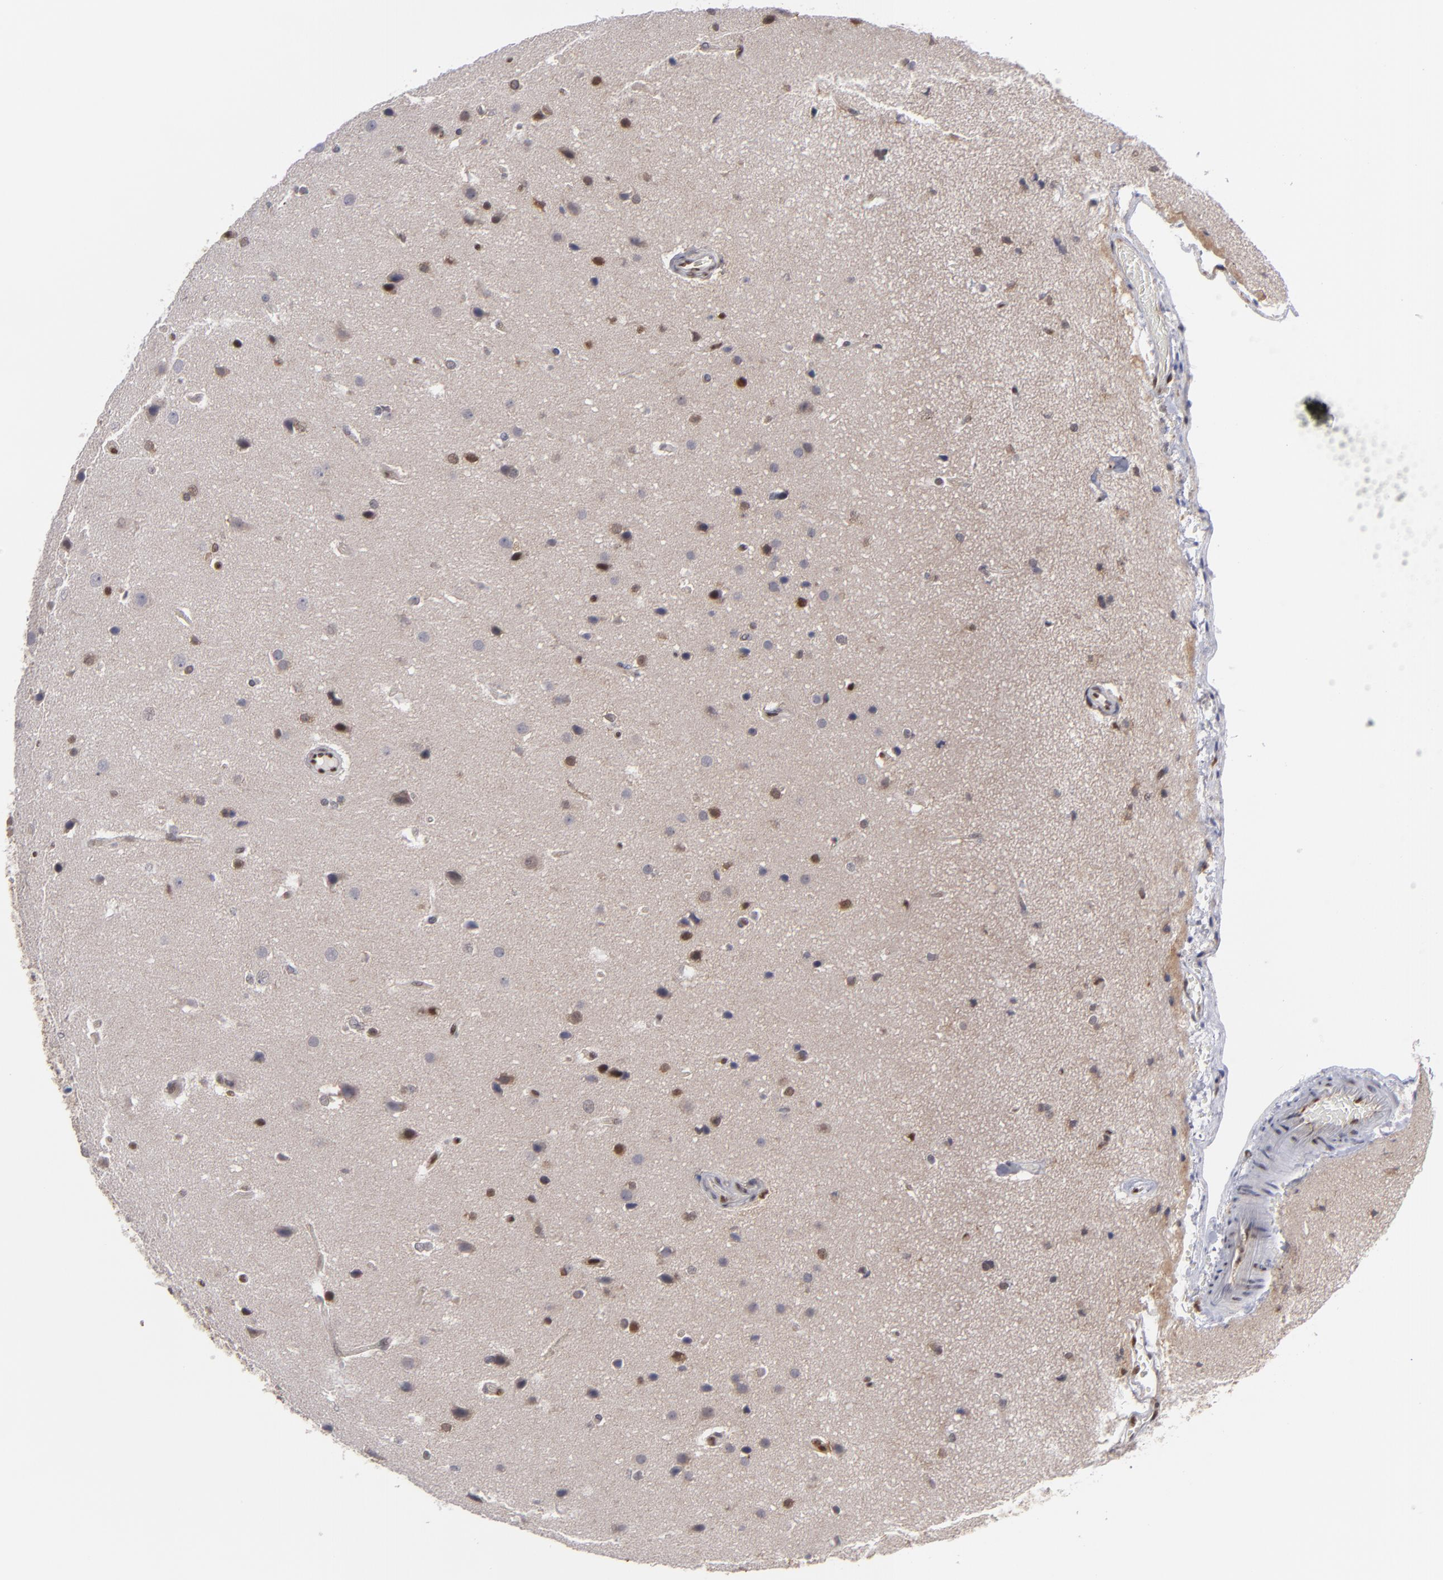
{"staining": {"intensity": "moderate", "quantity": "<25%", "location": "cytoplasmic/membranous,nuclear"}, "tissue": "glioma", "cell_type": "Tumor cells", "image_type": "cancer", "snomed": [{"axis": "morphology", "description": "Glioma, malignant, Low grade"}, {"axis": "topography", "description": "Cerebral cortex"}], "caption": "This image reveals malignant low-grade glioma stained with immunohistochemistry to label a protein in brown. The cytoplasmic/membranous and nuclear of tumor cells show moderate positivity for the protein. Nuclei are counter-stained blue.", "gene": "GSR", "patient": {"sex": "female", "age": 47}}